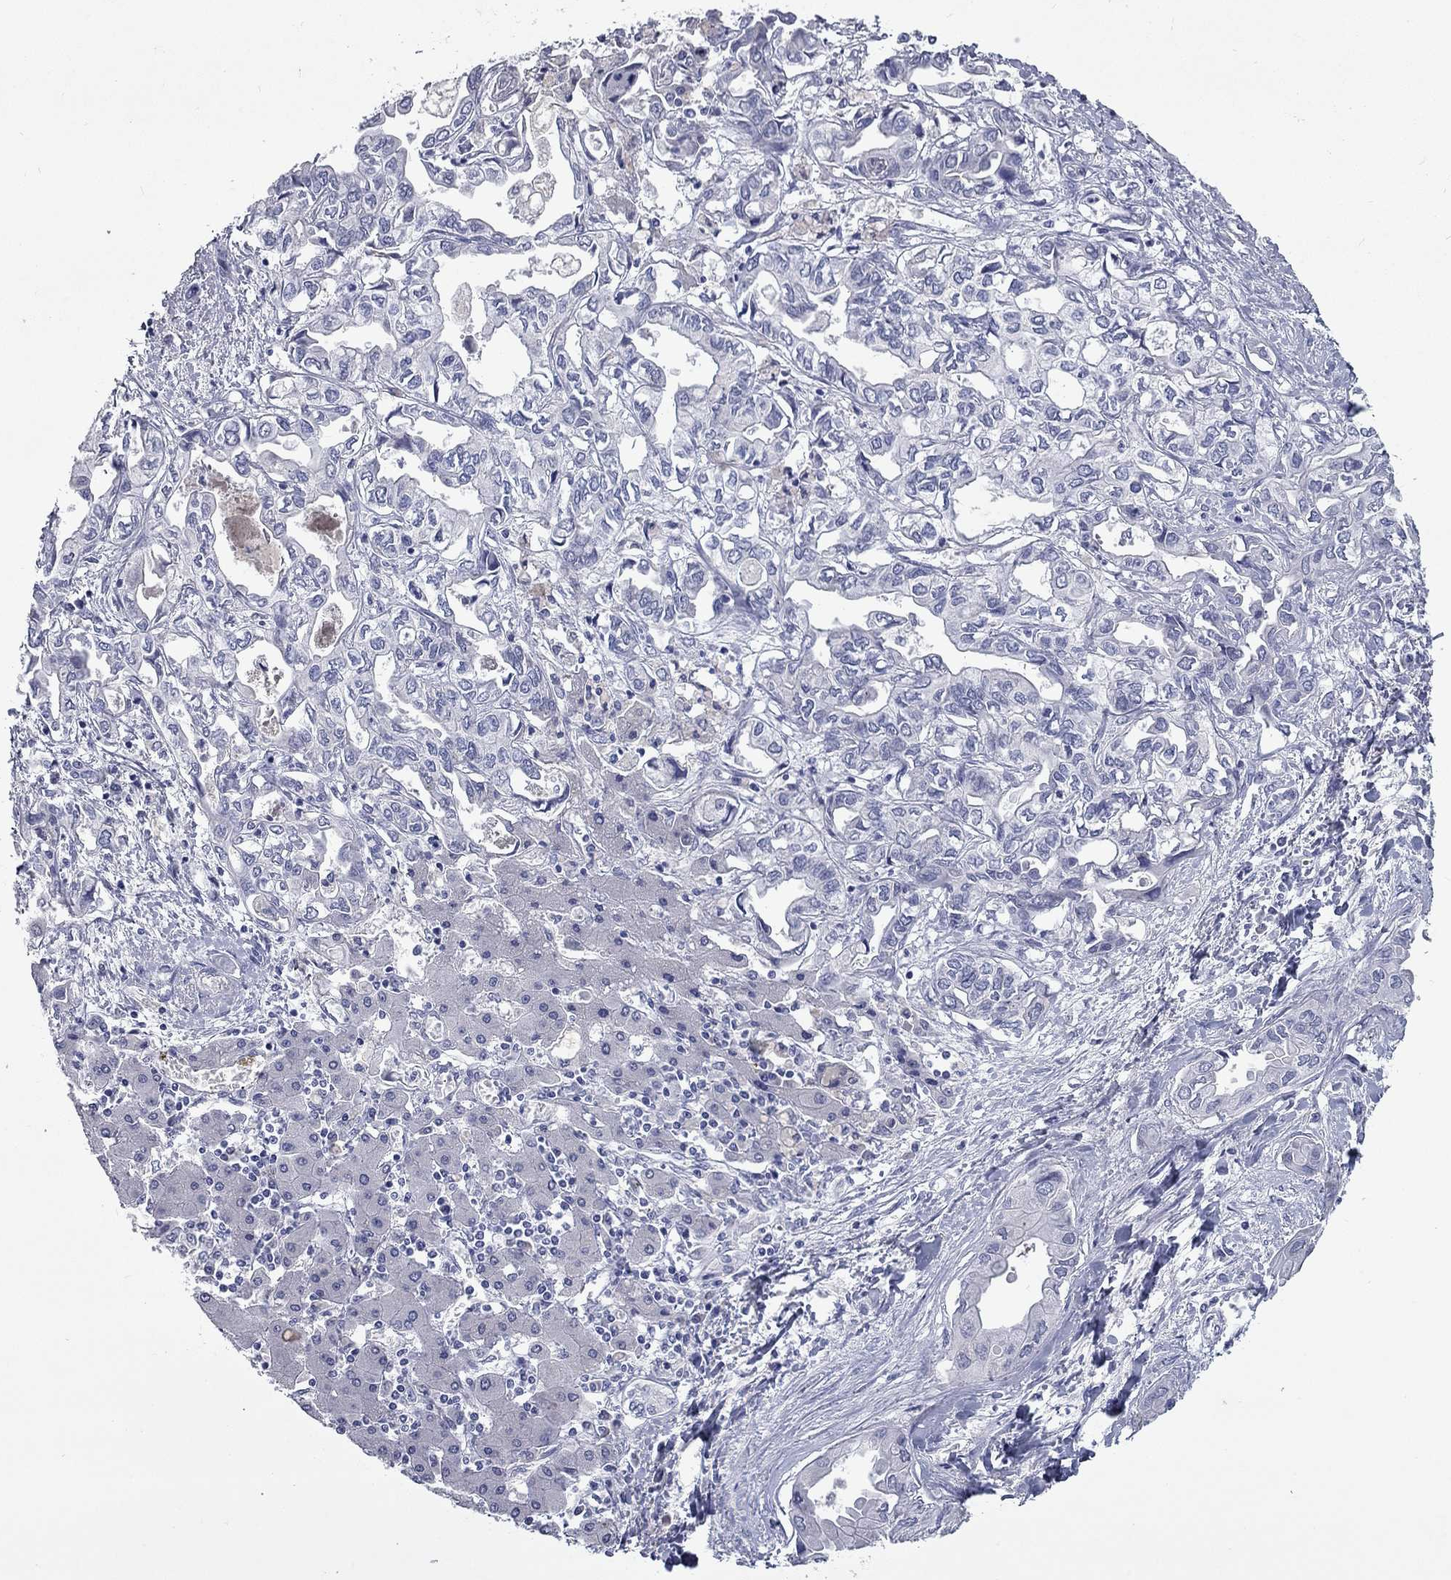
{"staining": {"intensity": "negative", "quantity": "none", "location": "none"}, "tissue": "liver cancer", "cell_type": "Tumor cells", "image_type": "cancer", "snomed": [{"axis": "morphology", "description": "Cholangiocarcinoma"}, {"axis": "topography", "description": "Liver"}], "caption": "This is an IHC histopathology image of human cholangiocarcinoma (liver). There is no expression in tumor cells.", "gene": "UNC119B", "patient": {"sex": "female", "age": 64}}